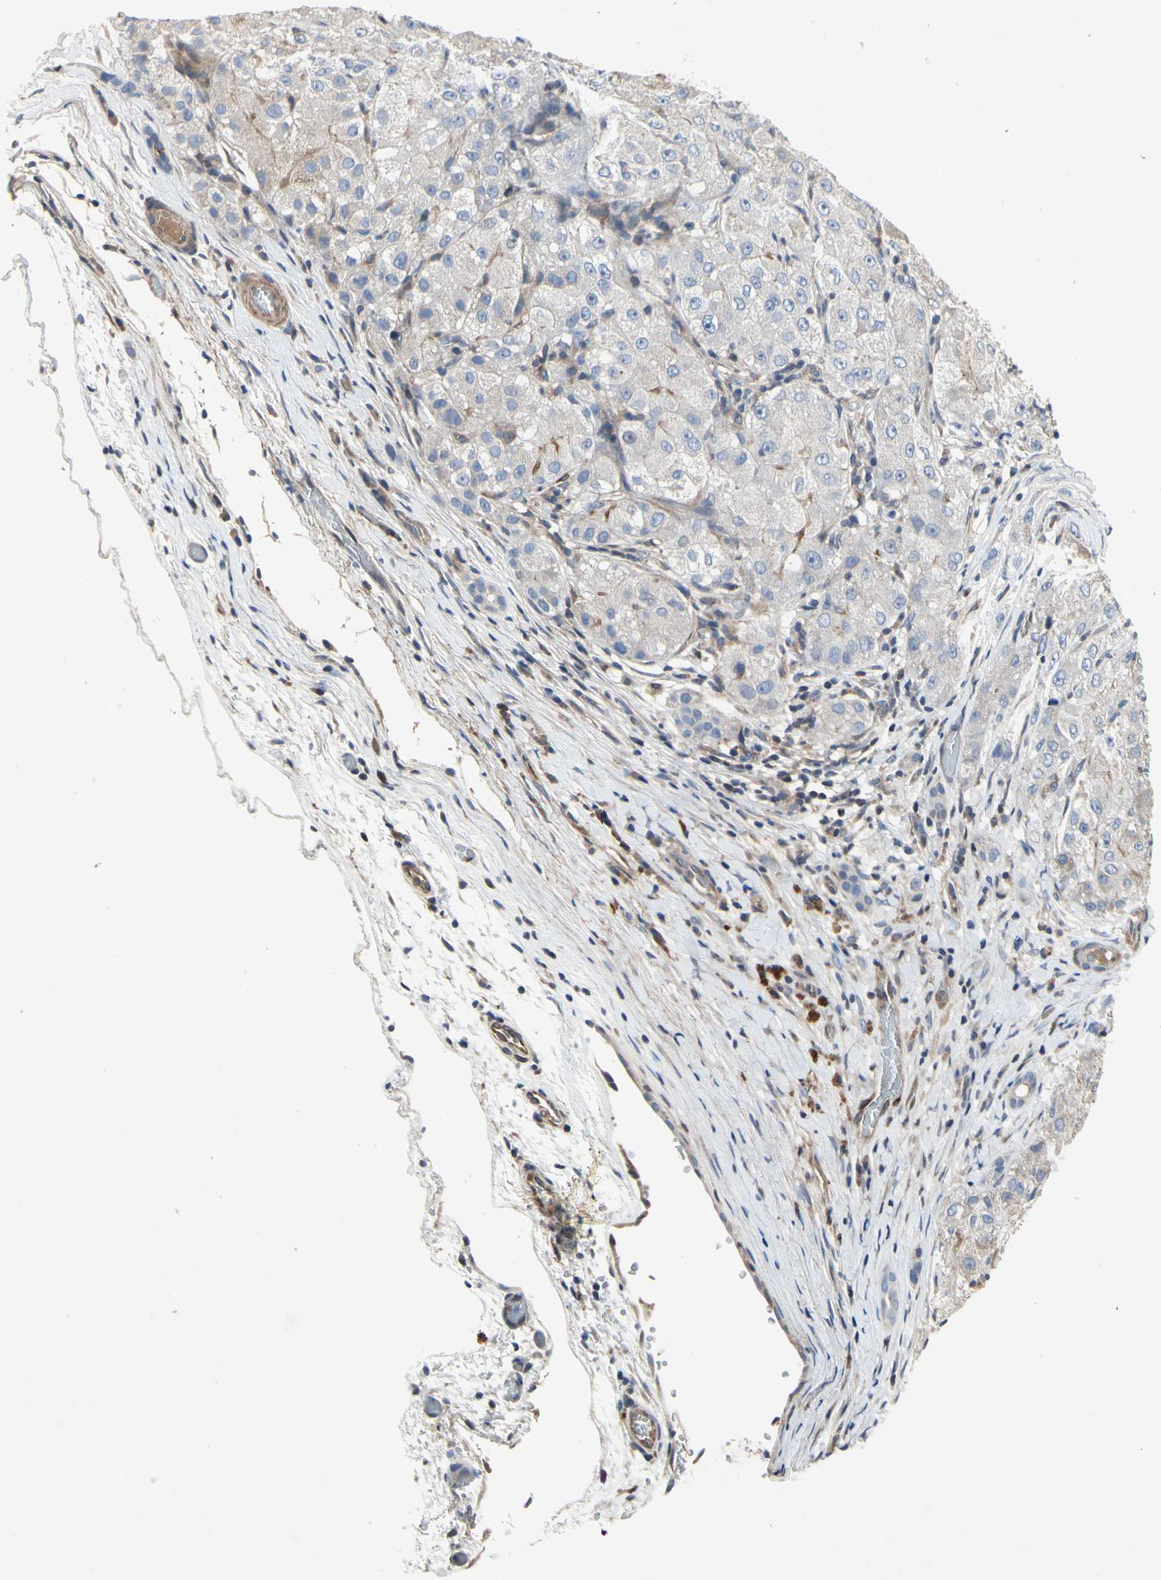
{"staining": {"intensity": "negative", "quantity": "none", "location": "none"}, "tissue": "liver cancer", "cell_type": "Tumor cells", "image_type": "cancer", "snomed": [{"axis": "morphology", "description": "Carcinoma, Hepatocellular, NOS"}, {"axis": "topography", "description": "Liver"}], "caption": "Tumor cells are negative for protein expression in human liver hepatocellular carcinoma.", "gene": "CRTAC1", "patient": {"sex": "male", "age": 80}}